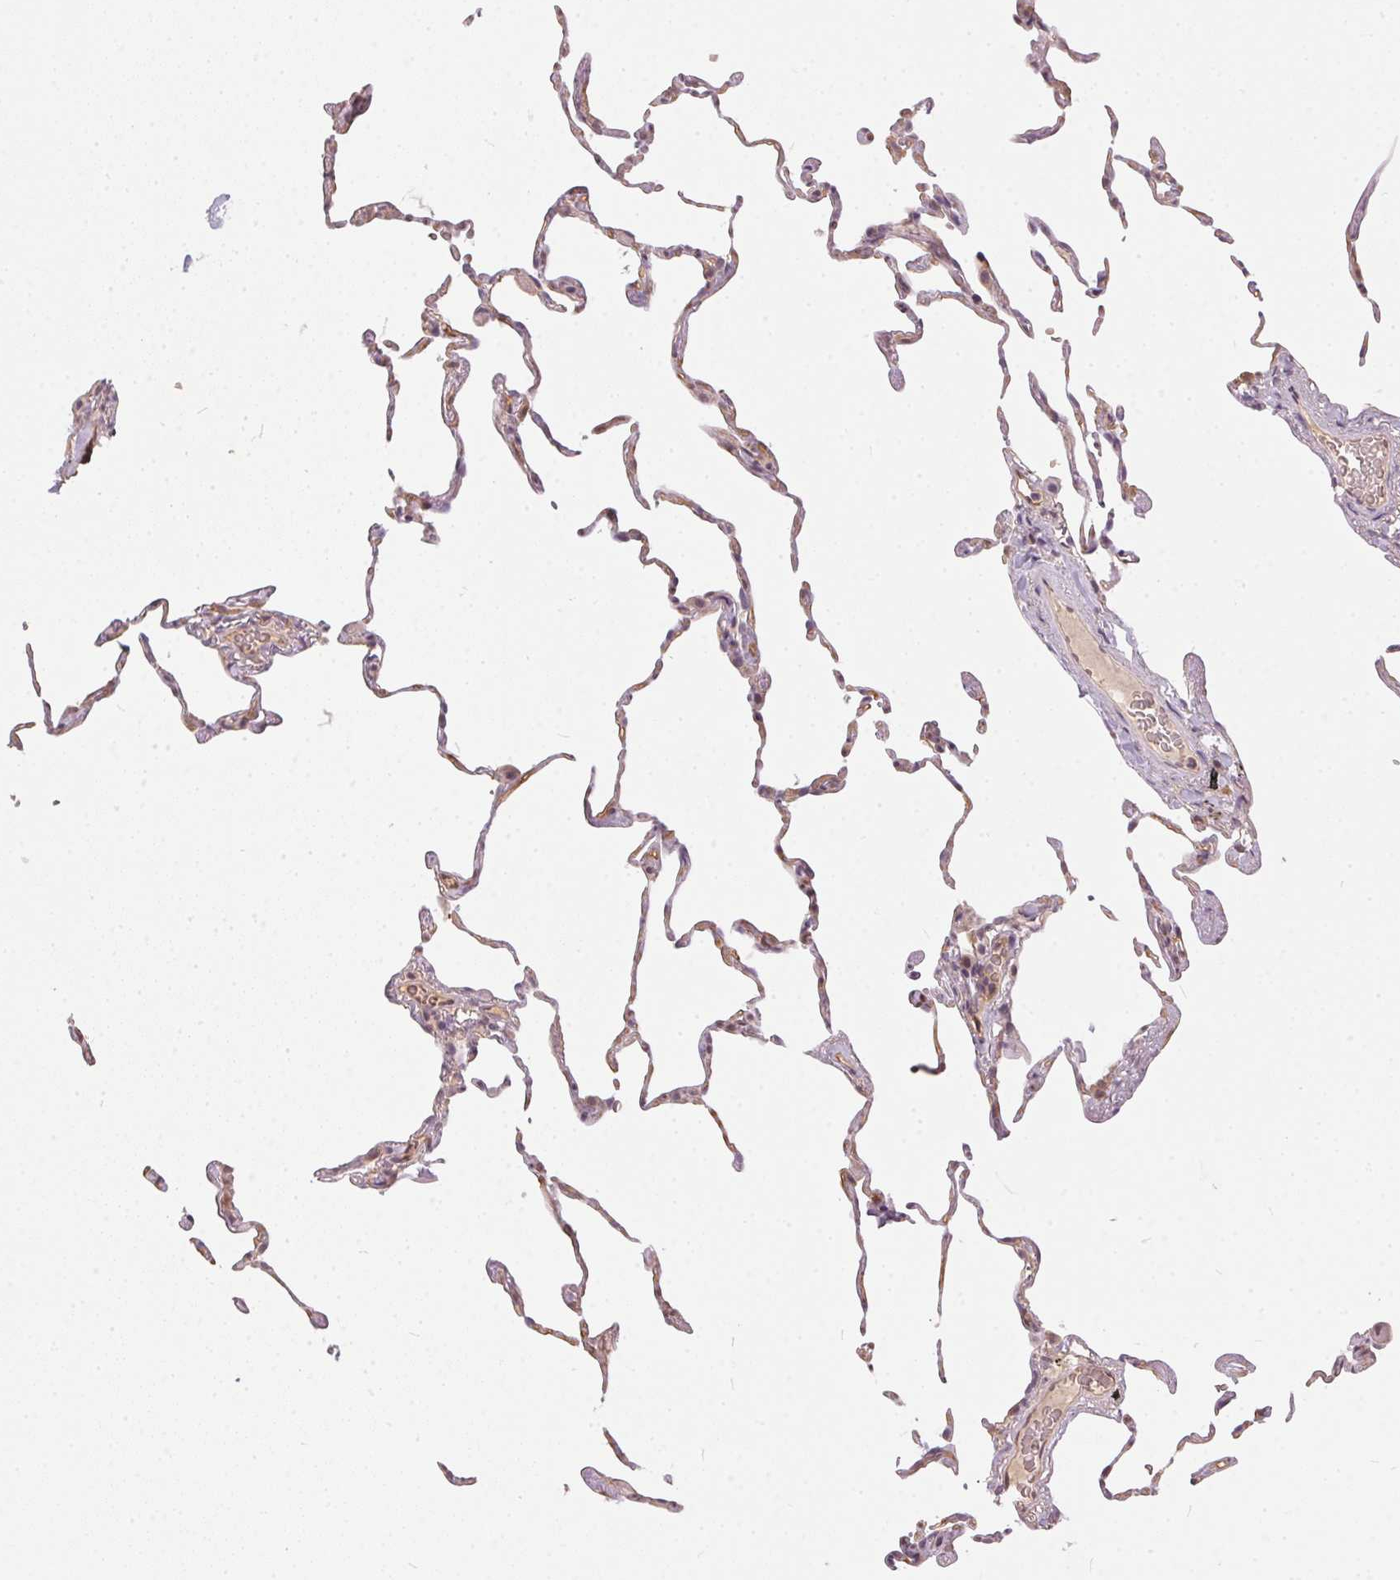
{"staining": {"intensity": "negative", "quantity": "none", "location": "none"}, "tissue": "lung", "cell_type": "Alveolar cells", "image_type": "normal", "snomed": [{"axis": "morphology", "description": "Normal tissue, NOS"}, {"axis": "topography", "description": "Lung"}], "caption": "An immunohistochemistry photomicrograph of unremarkable lung is shown. There is no staining in alveolar cells of lung. Brightfield microscopy of immunohistochemistry stained with DAB (3,3'-diaminobenzidine) (brown) and hematoxylin (blue), captured at high magnification.", "gene": "BLMH", "patient": {"sex": "female", "age": 57}}